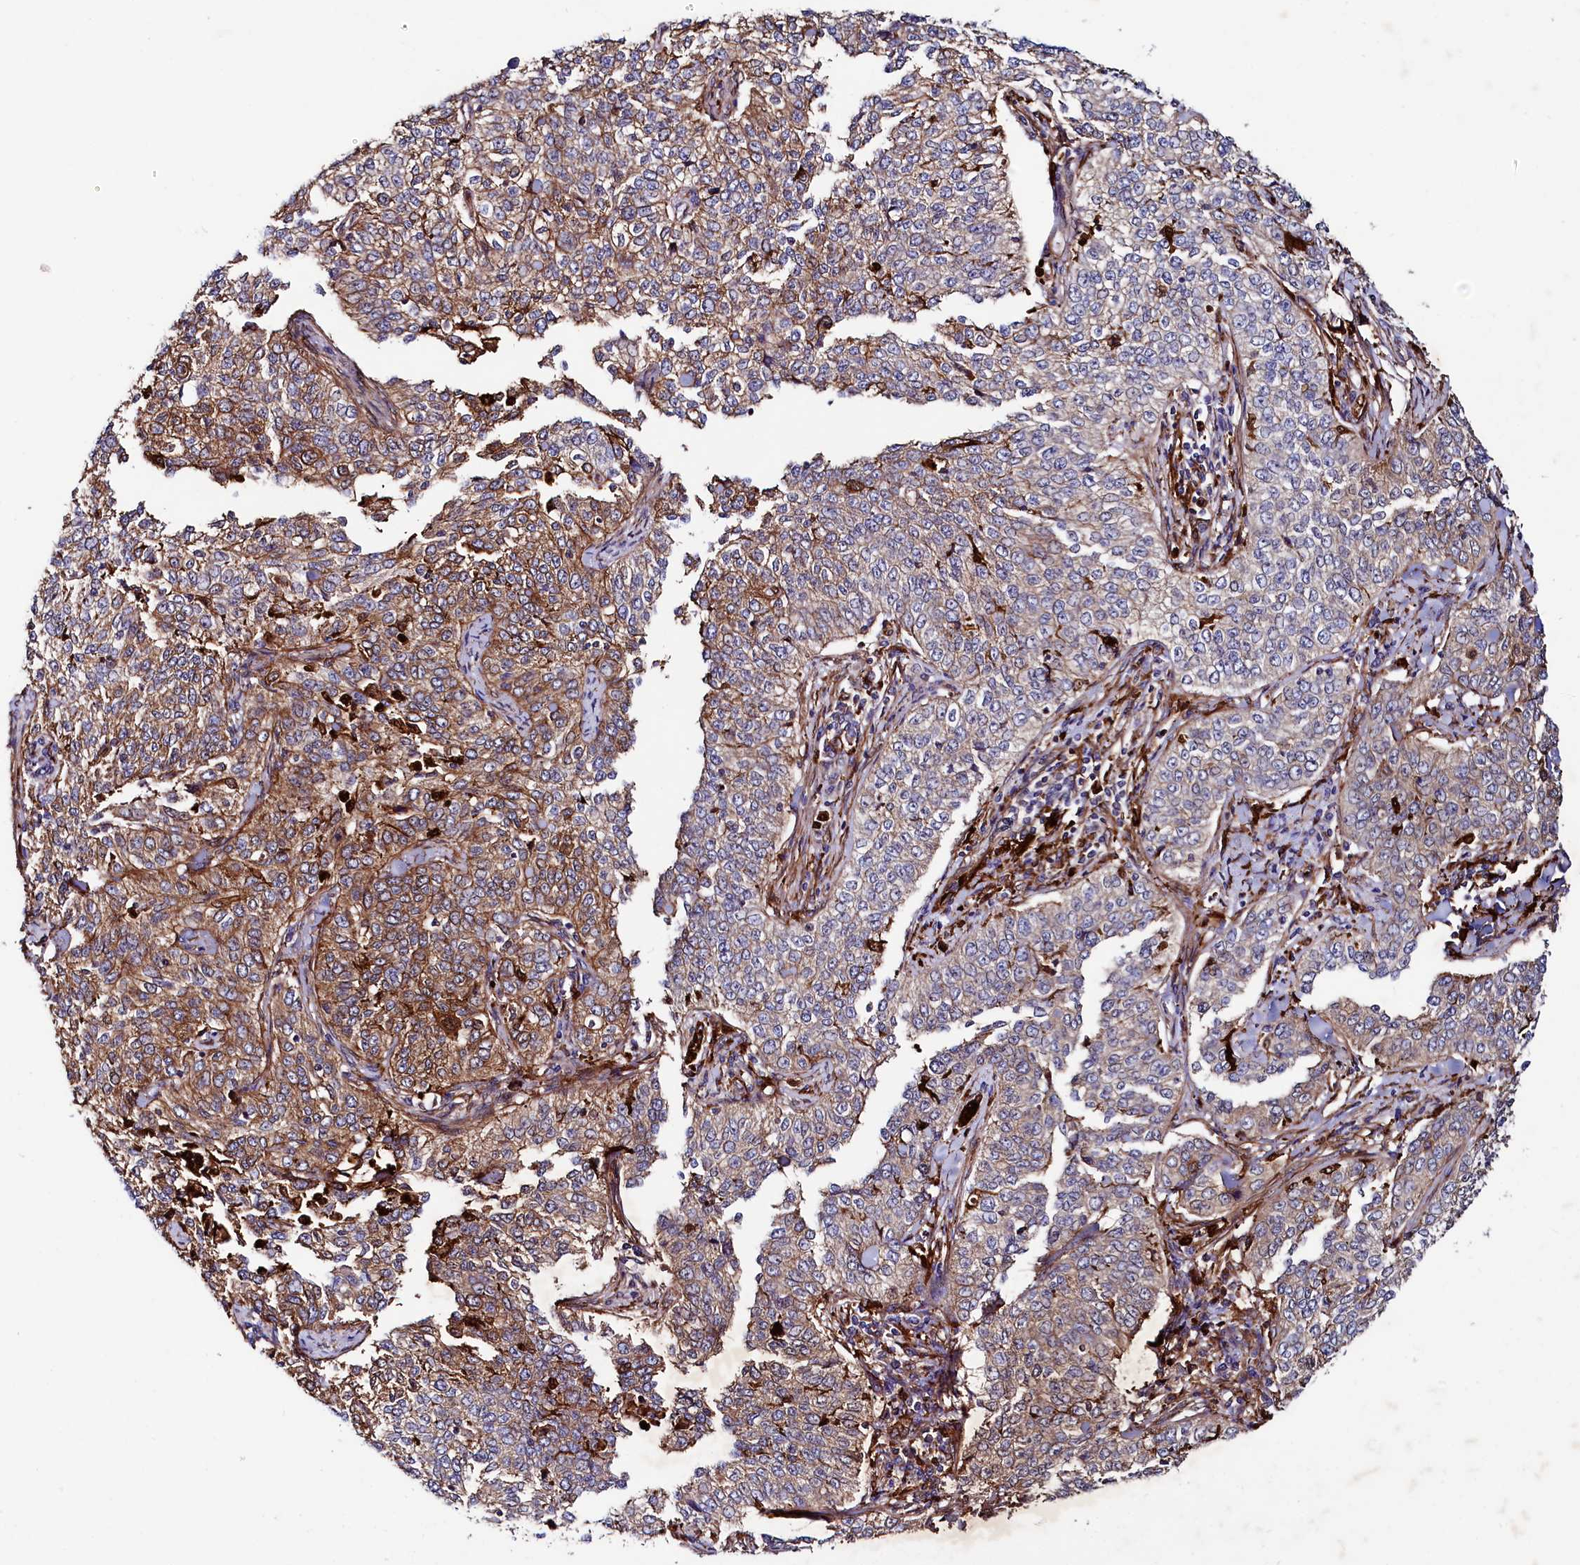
{"staining": {"intensity": "moderate", "quantity": ">75%", "location": "cytoplasmic/membranous"}, "tissue": "cervical cancer", "cell_type": "Tumor cells", "image_type": "cancer", "snomed": [{"axis": "morphology", "description": "Squamous cell carcinoma, NOS"}, {"axis": "topography", "description": "Cervix"}], "caption": "Tumor cells demonstrate medium levels of moderate cytoplasmic/membranous staining in about >75% of cells in squamous cell carcinoma (cervical).", "gene": "STAMBPL1", "patient": {"sex": "female", "age": 35}}